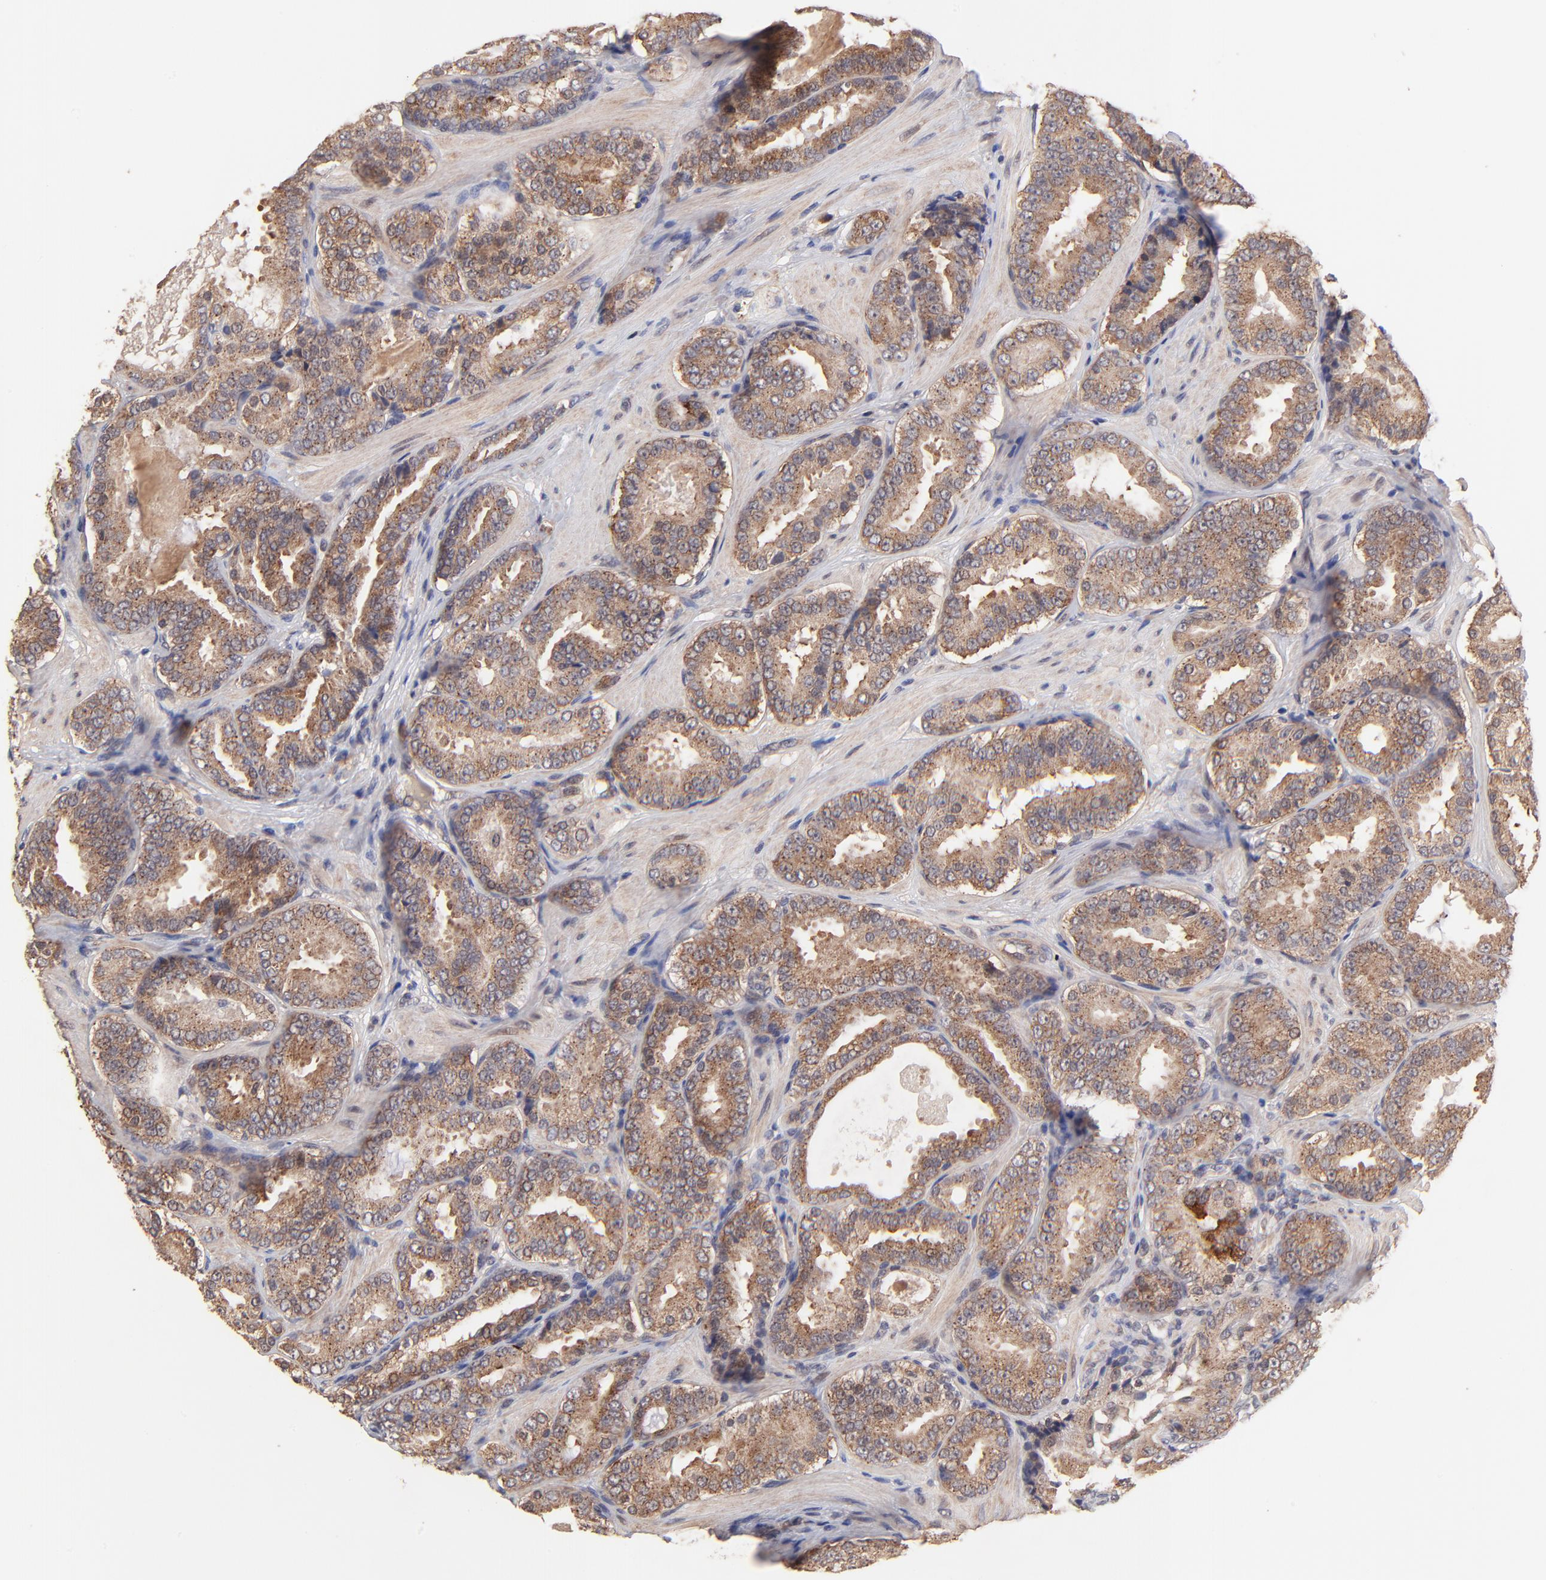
{"staining": {"intensity": "moderate", "quantity": ">75%", "location": "cytoplasmic/membranous"}, "tissue": "prostate cancer", "cell_type": "Tumor cells", "image_type": "cancer", "snomed": [{"axis": "morphology", "description": "Adenocarcinoma, Low grade"}, {"axis": "topography", "description": "Prostate"}], "caption": "Protein staining by immunohistochemistry shows moderate cytoplasmic/membranous staining in about >75% of tumor cells in prostate low-grade adenocarcinoma.", "gene": "BAIAP2L2", "patient": {"sex": "male", "age": 59}}